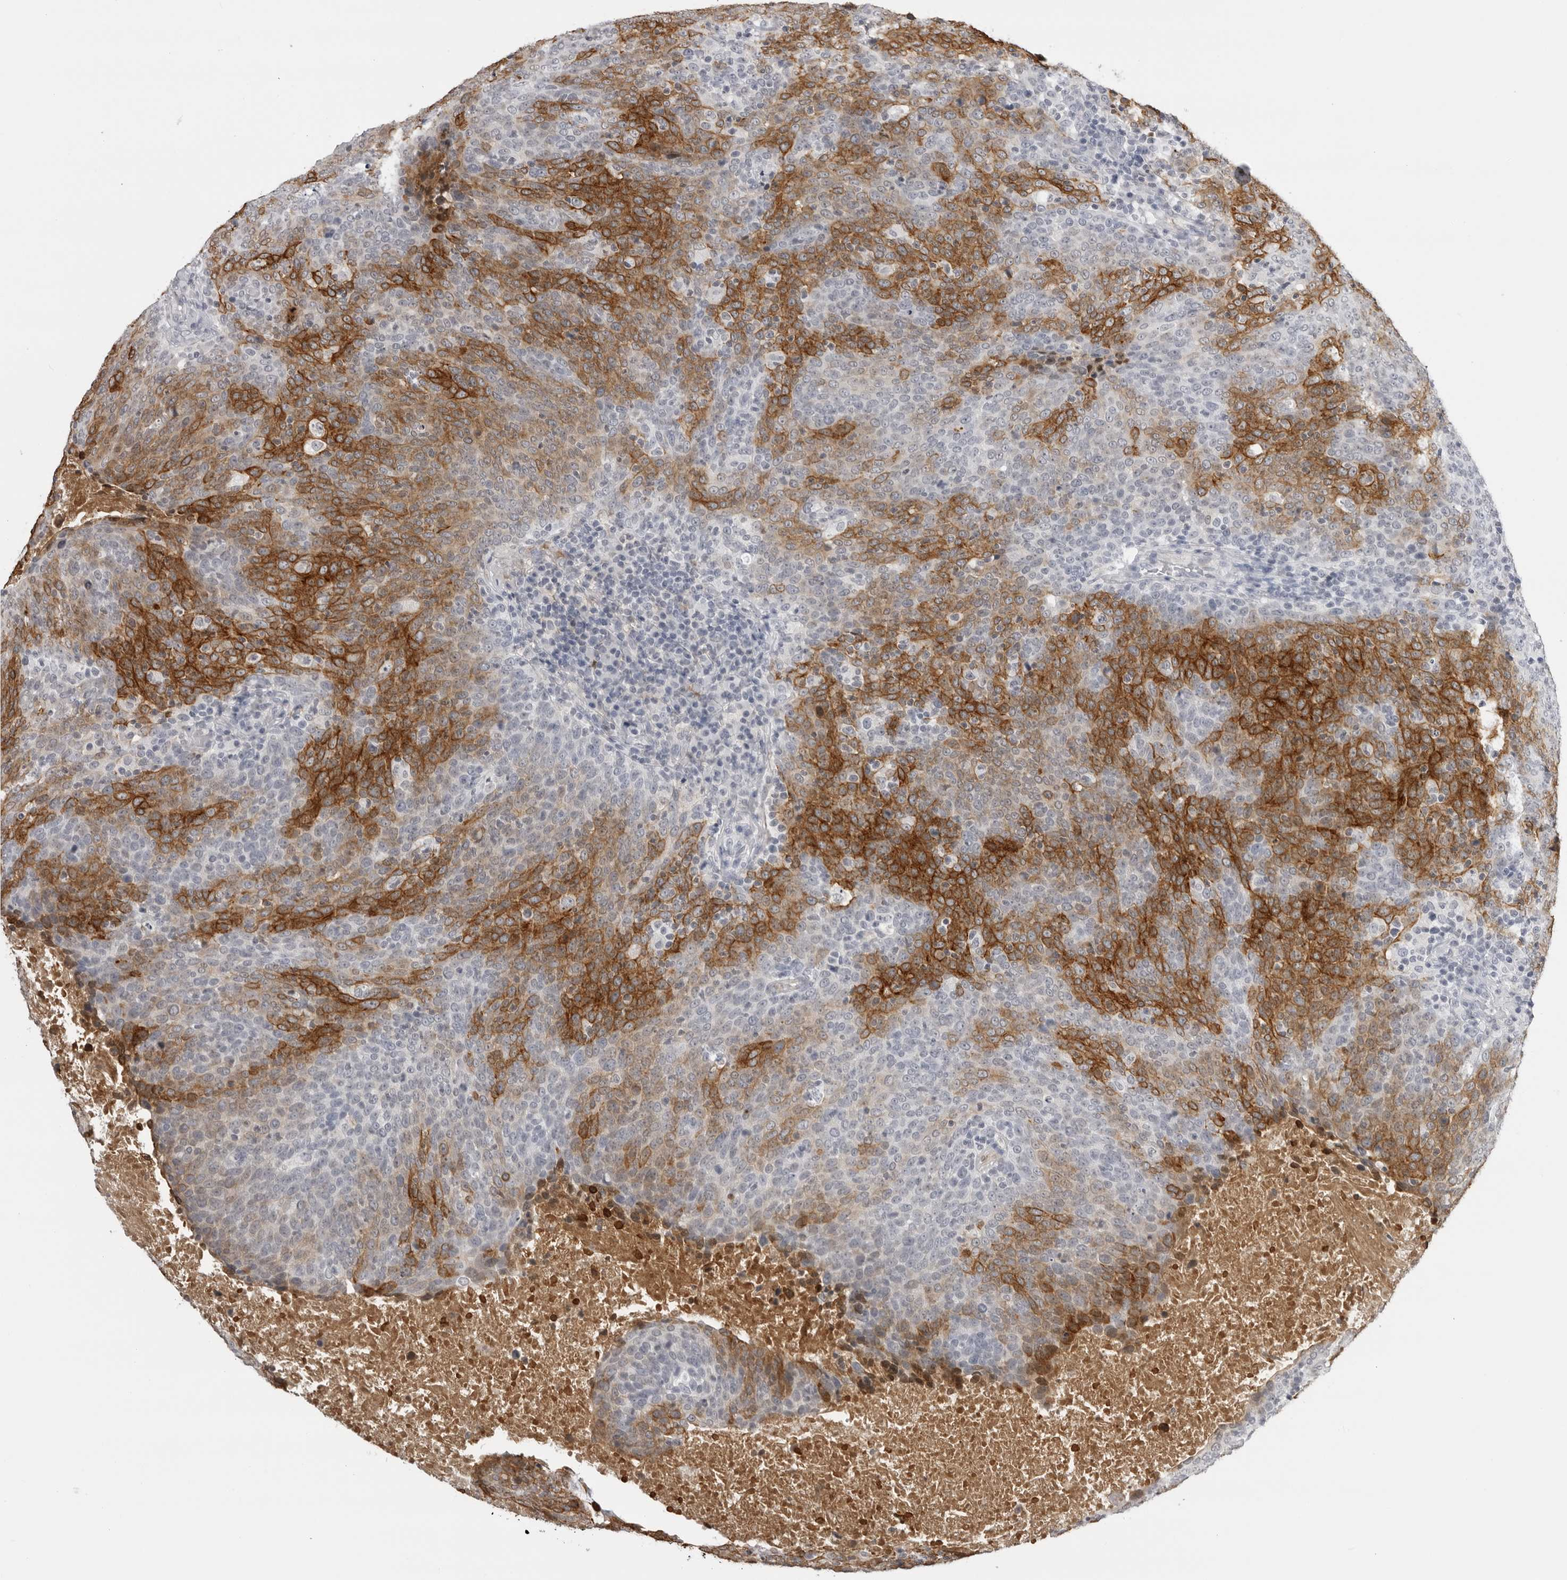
{"staining": {"intensity": "moderate", "quantity": "25%-75%", "location": "cytoplasmic/membranous"}, "tissue": "head and neck cancer", "cell_type": "Tumor cells", "image_type": "cancer", "snomed": [{"axis": "morphology", "description": "Squamous cell carcinoma, NOS"}, {"axis": "morphology", "description": "Squamous cell carcinoma, metastatic, NOS"}, {"axis": "topography", "description": "Lymph node"}, {"axis": "topography", "description": "Head-Neck"}], "caption": "IHC micrograph of neoplastic tissue: human head and neck cancer (squamous cell carcinoma) stained using IHC demonstrates medium levels of moderate protein expression localized specifically in the cytoplasmic/membranous of tumor cells, appearing as a cytoplasmic/membranous brown color.", "gene": "SERPINF2", "patient": {"sex": "male", "age": 62}}